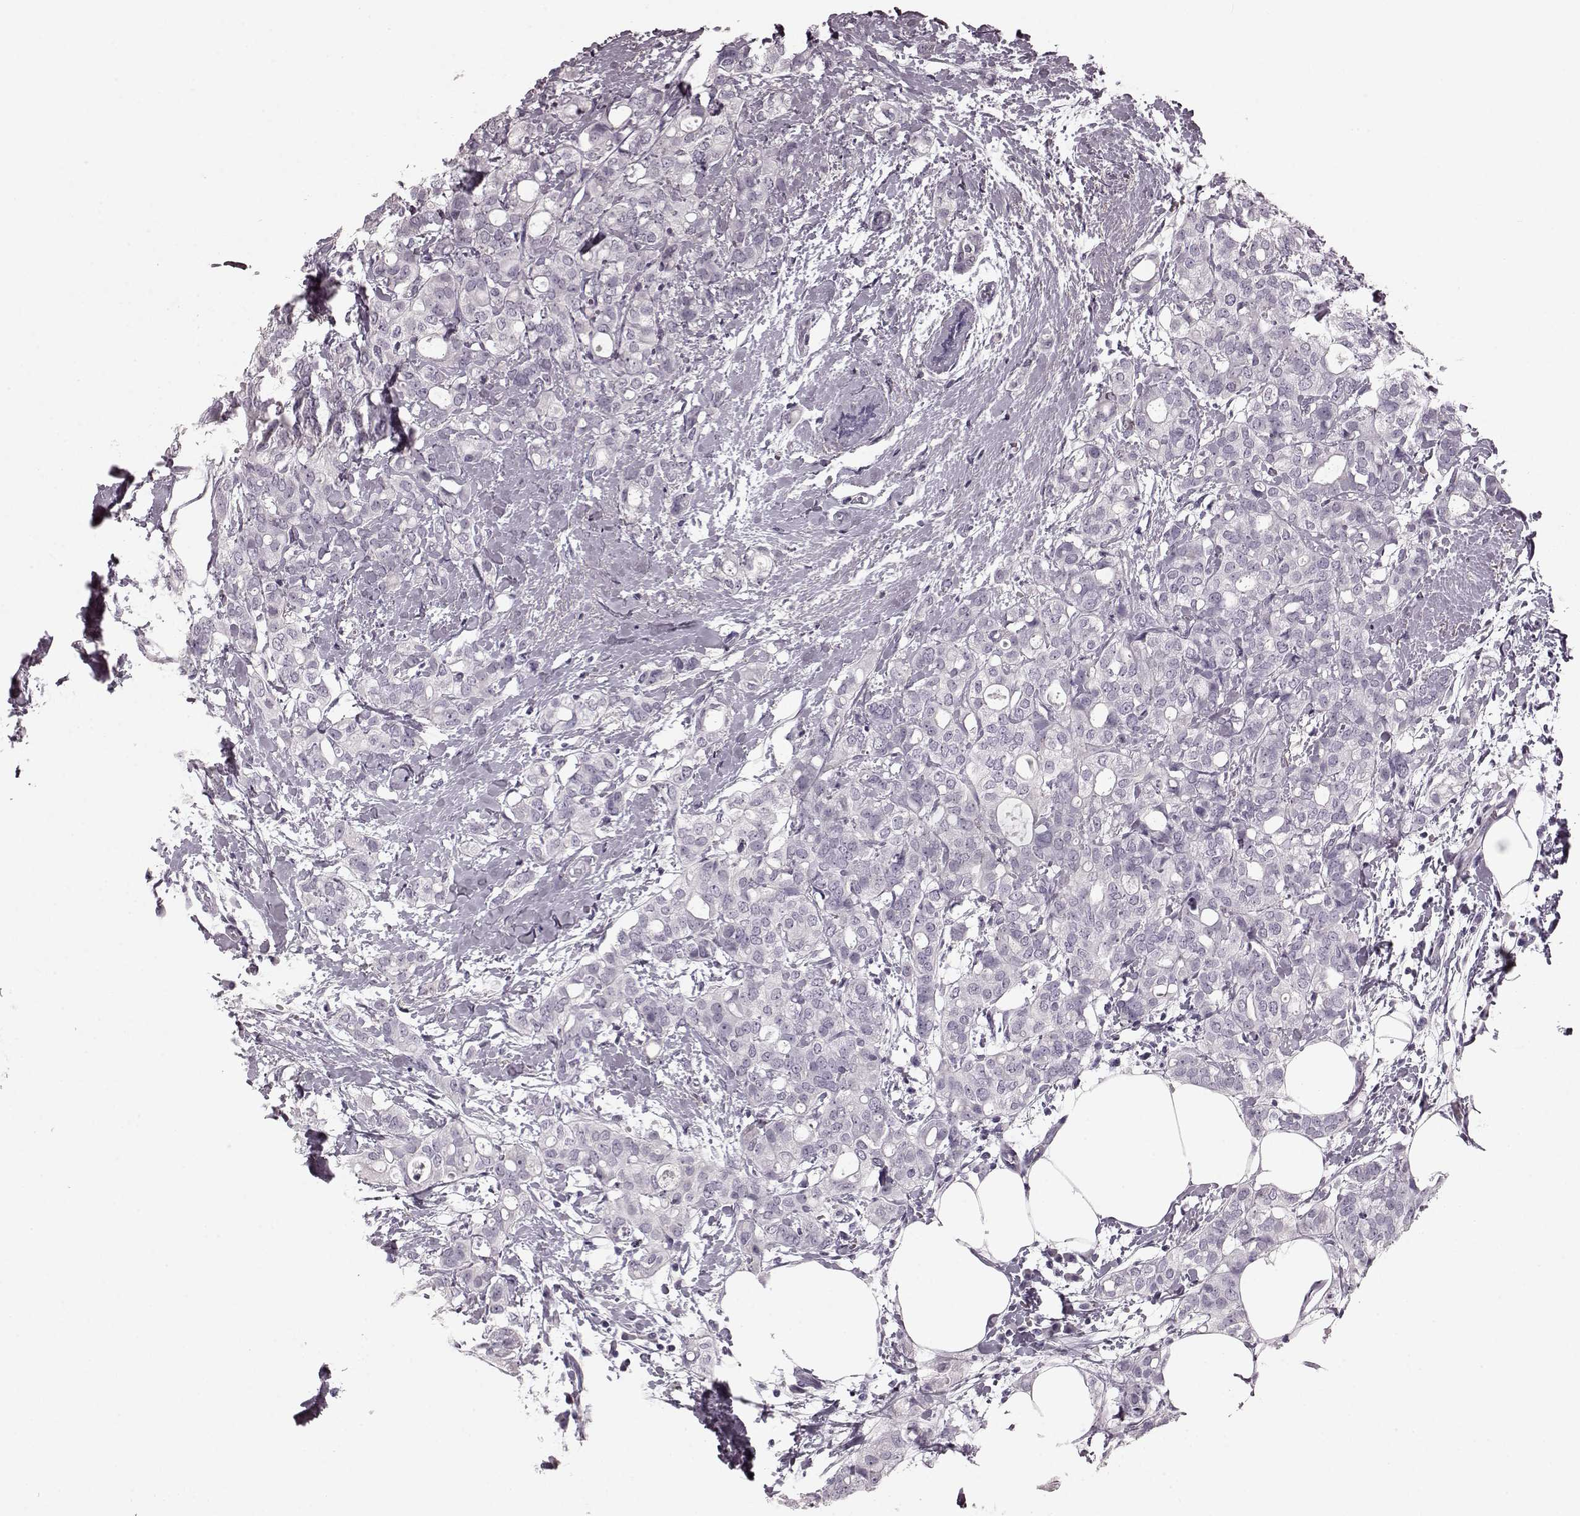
{"staining": {"intensity": "negative", "quantity": "none", "location": "none"}, "tissue": "breast cancer", "cell_type": "Tumor cells", "image_type": "cancer", "snomed": [{"axis": "morphology", "description": "Duct carcinoma"}, {"axis": "topography", "description": "Breast"}], "caption": "Tumor cells are negative for protein expression in human breast cancer.", "gene": "CST7", "patient": {"sex": "female", "age": 40}}